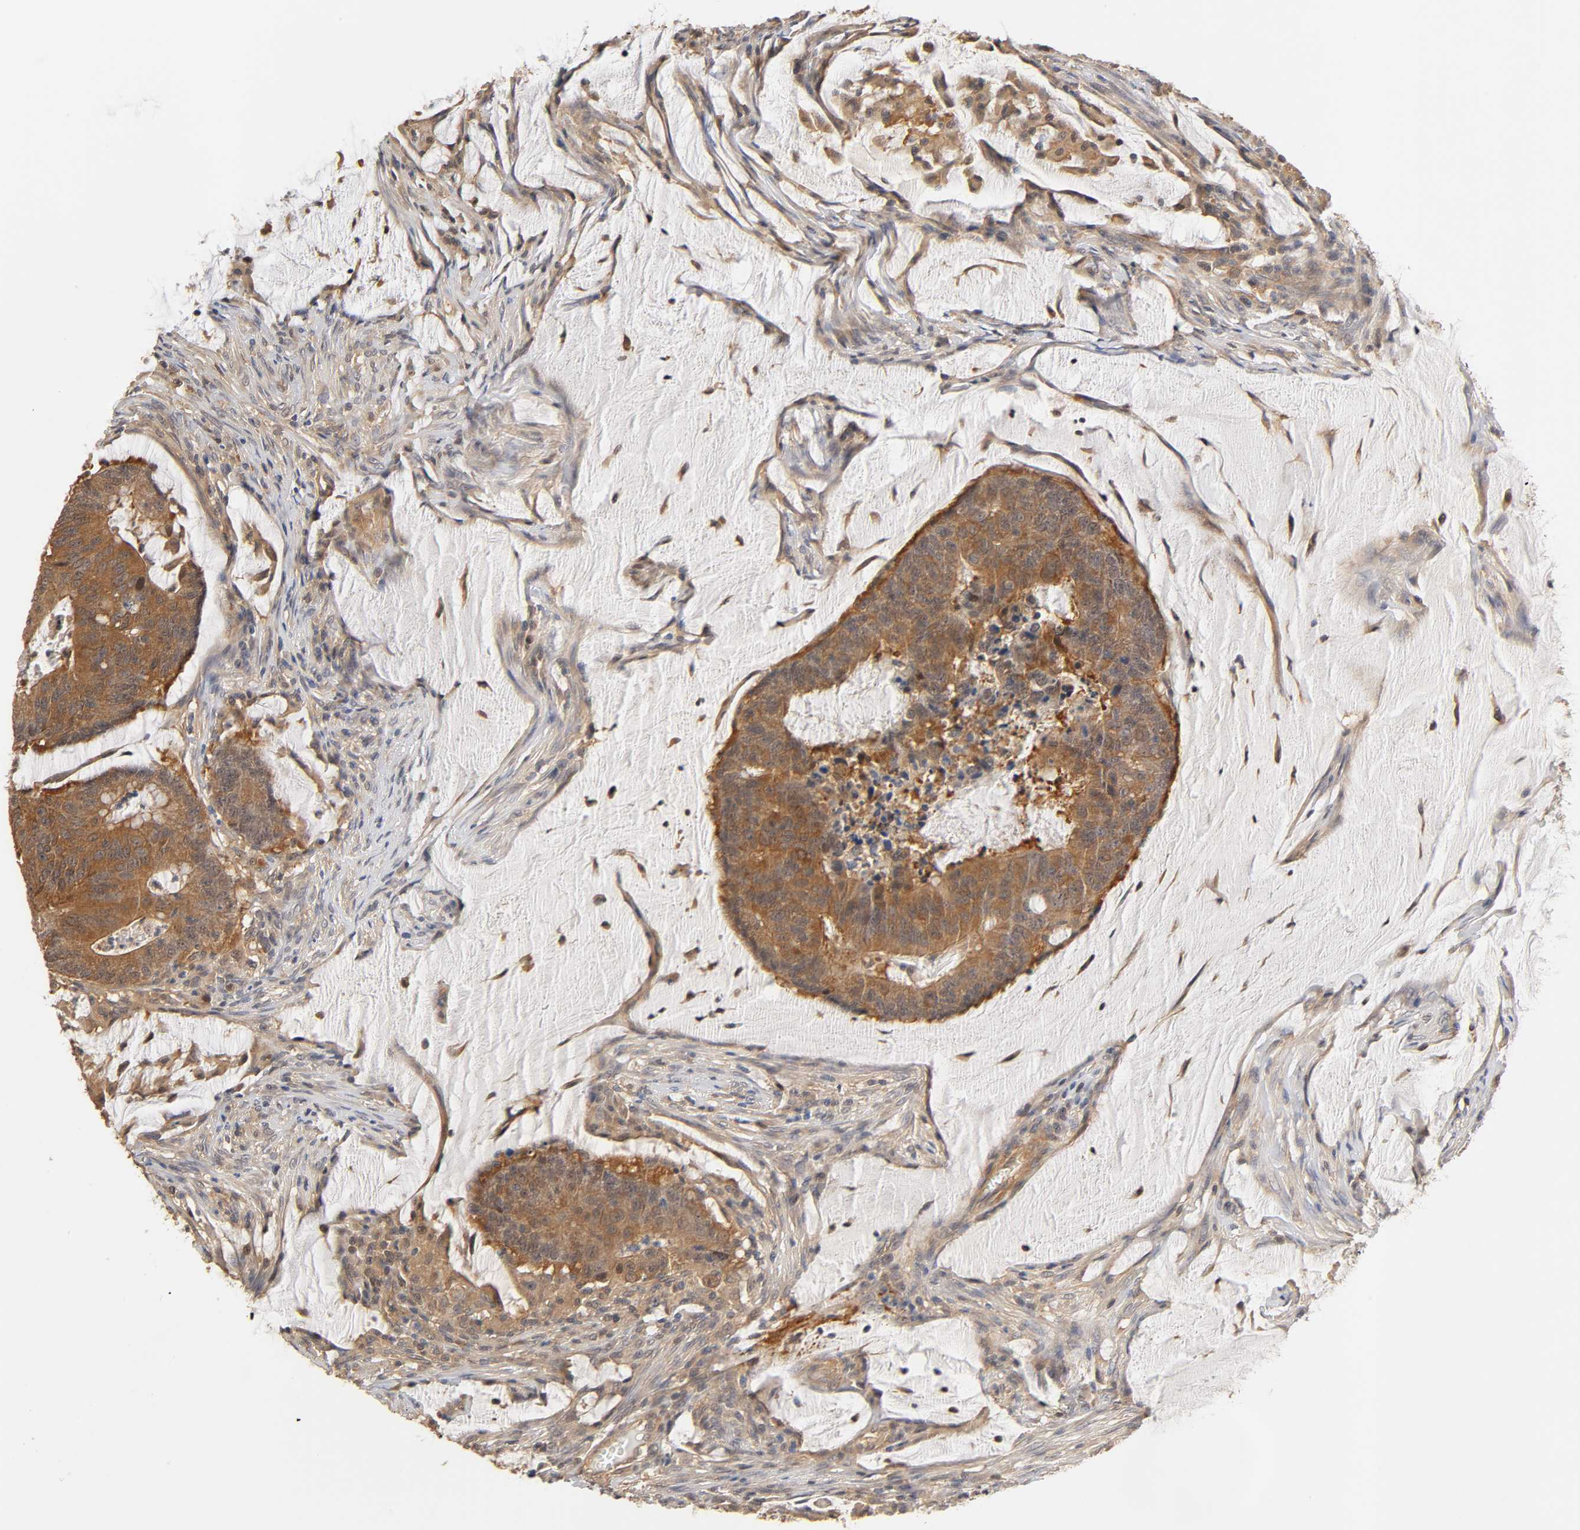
{"staining": {"intensity": "moderate", "quantity": ">75%", "location": "cytoplasmic/membranous"}, "tissue": "colorectal cancer", "cell_type": "Tumor cells", "image_type": "cancer", "snomed": [{"axis": "morphology", "description": "Adenocarcinoma, NOS"}, {"axis": "topography", "description": "Colon"}], "caption": "Immunohistochemistry micrograph of neoplastic tissue: human colorectal cancer (adenocarcinoma) stained using immunohistochemistry (IHC) demonstrates medium levels of moderate protein expression localized specifically in the cytoplasmic/membranous of tumor cells, appearing as a cytoplasmic/membranous brown color.", "gene": "PDE5A", "patient": {"sex": "male", "age": 45}}